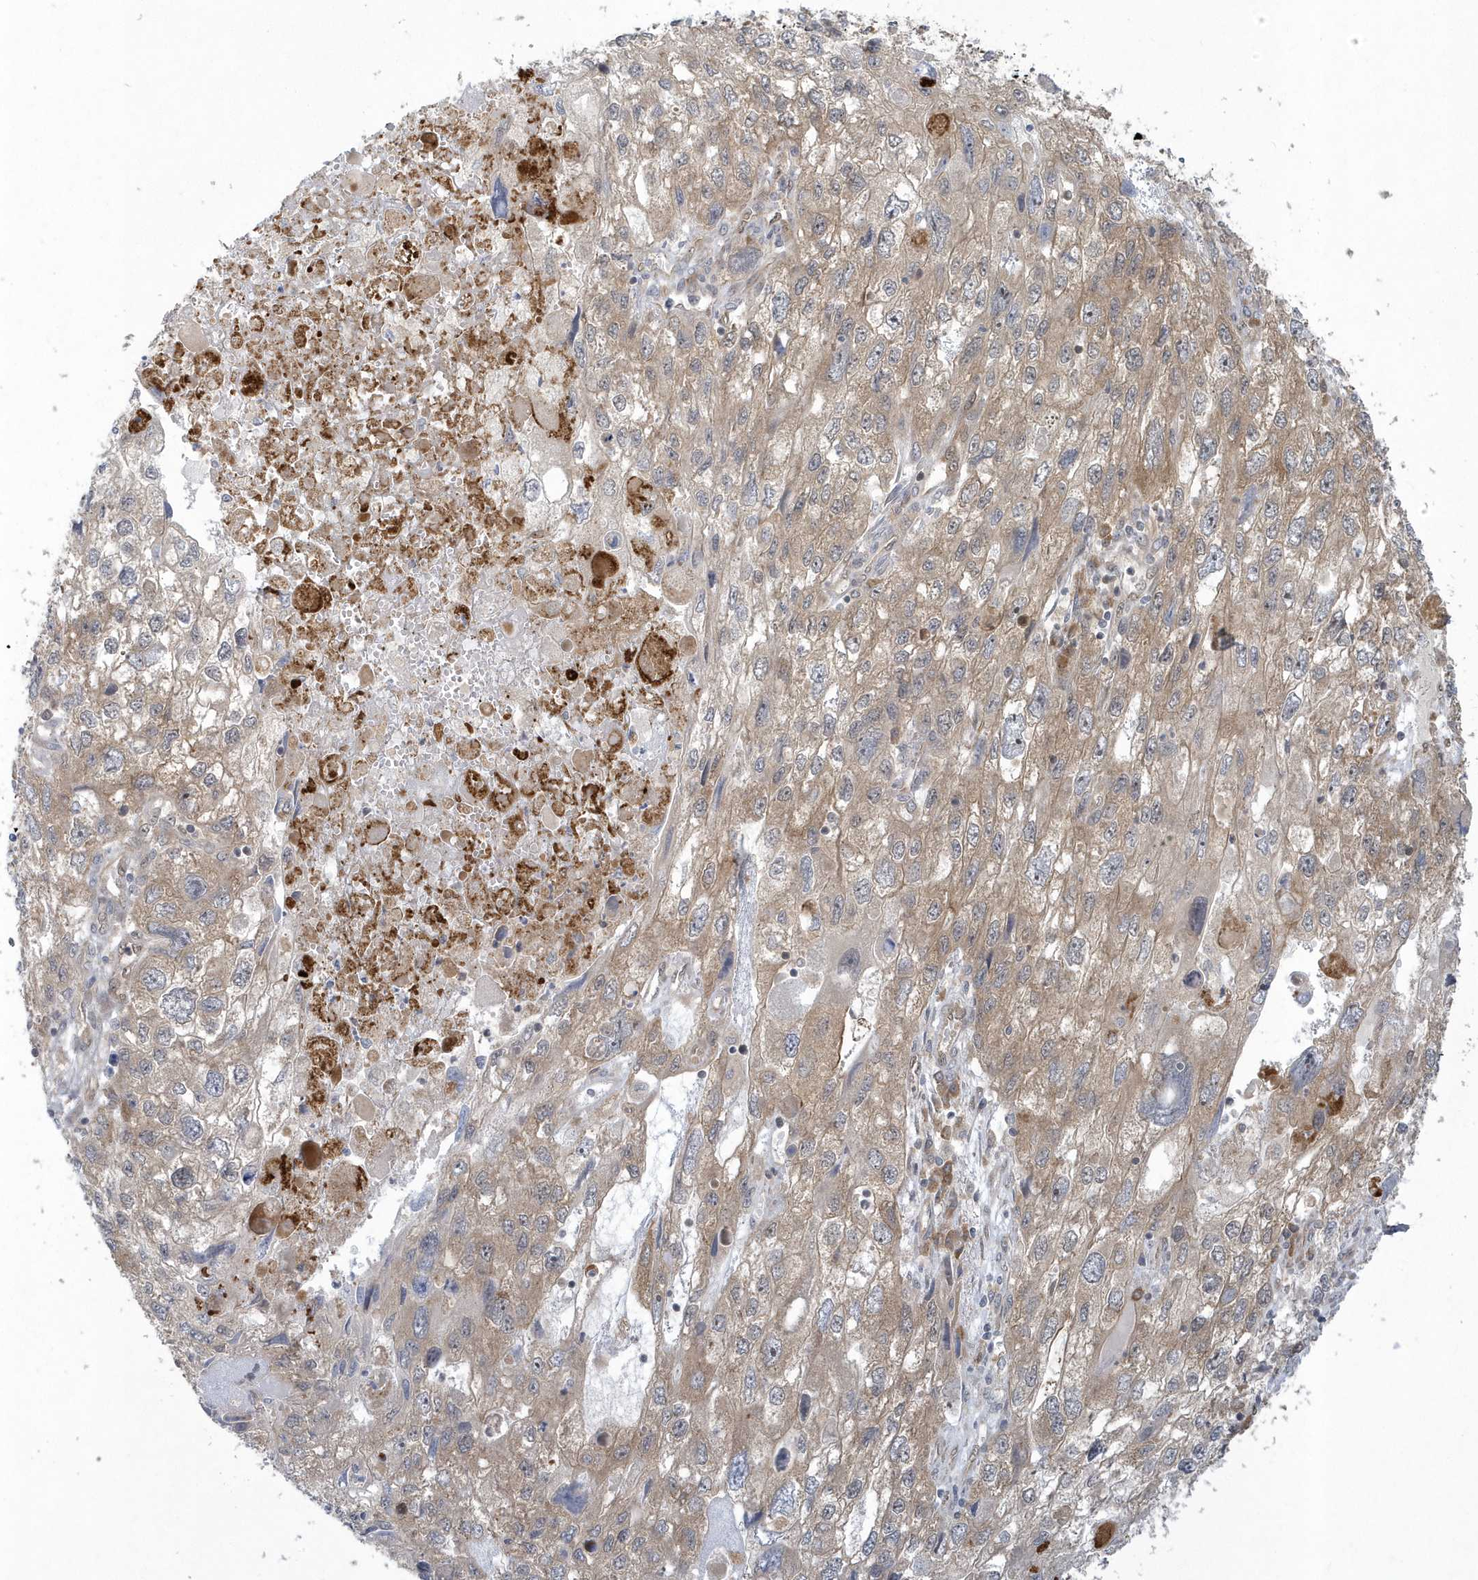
{"staining": {"intensity": "moderate", "quantity": ">75%", "location": "cytoplasmic/membranous"}, "tissue": "endometrial cancer", "cell_type": "Tumor cells", "image_type": "cancer", "snomed": [{"axis": "morphology", "description": "Adenocarcinoma, NOS"}, {"axis": "topography", "description": "Endometrium"}], "caption": "Endometrial cancer (adenocarcinoma) stained with IHC shows moderate cytoplasmic/membranous staining in approximately >75% of tumor cells.", "gene": "ATG4A", "patient": {"sex": "female", "age": 49}}